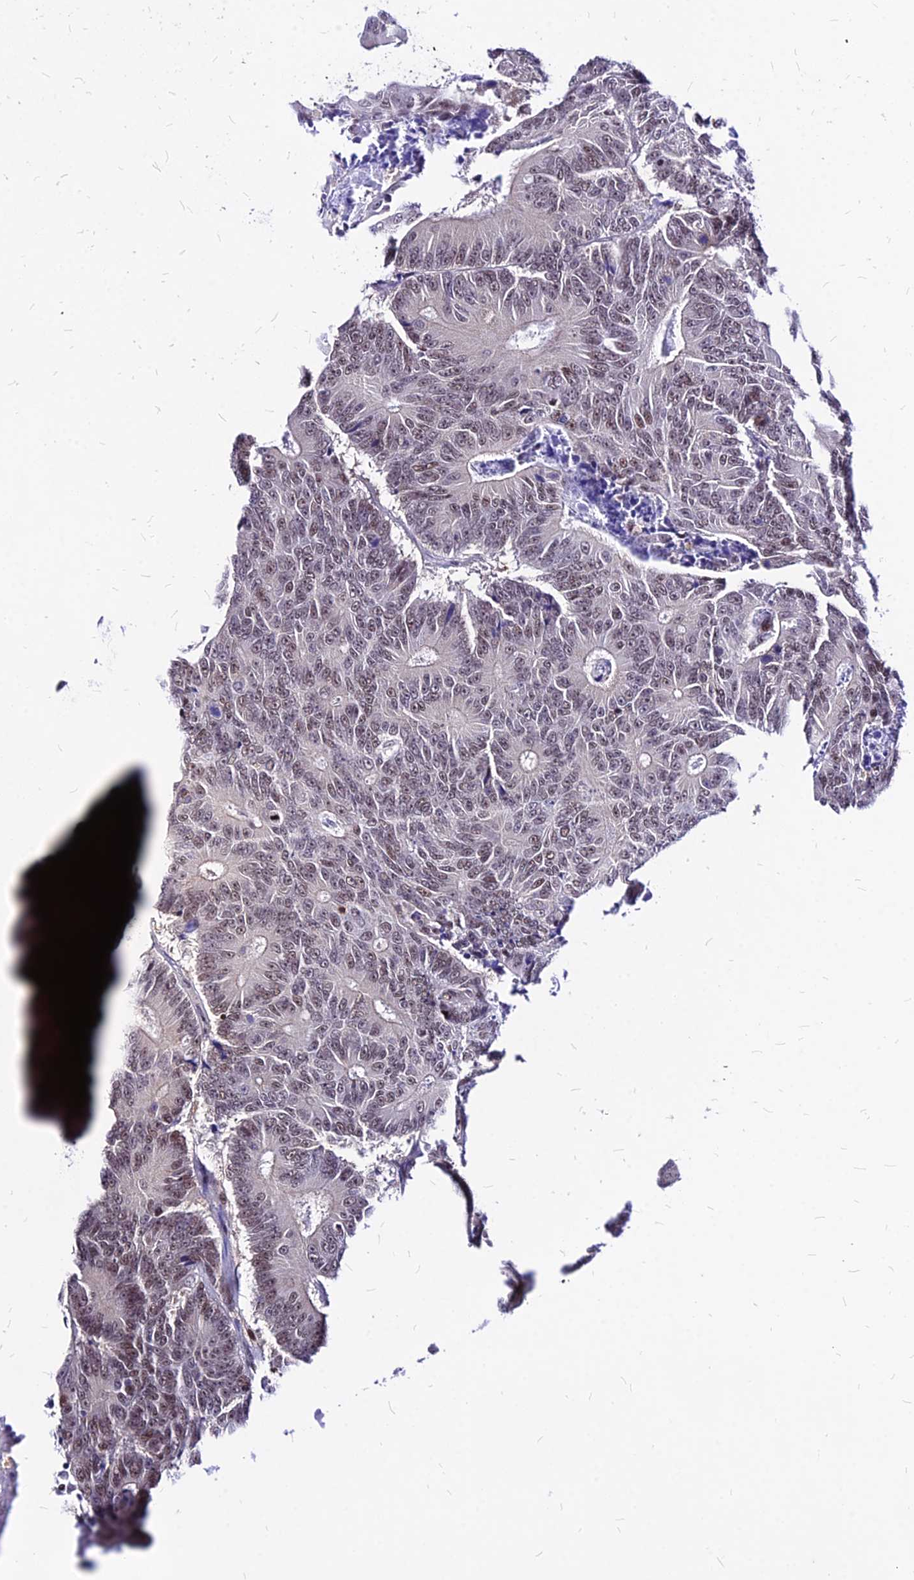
{"staining": {"intensity": "weak", "quantity": ">75%", "location": "nuclear"}, "tissue": "colorectal cancer", "cell_type": "Tumor cells", "image_type": "cancer", "snomed": [{"axis": "morphology", "description": "Adenocarcinoma, NOS"}, {"axis": "topography", "description": "Colon"}], "caption": "Colorectal adenocarcinoma stained with immunohistochemistry exhibits weak nuclear staining in approximately >75% of tumor cells. The protein of interest is stained brown, and the nuclei are stained in blue (DAB (3,3'-diaminobenzidine) IHC with brightfield microscopy, high magnification).", "gene": "PAXX", "patient": {"sex": "male", "age": 83}}